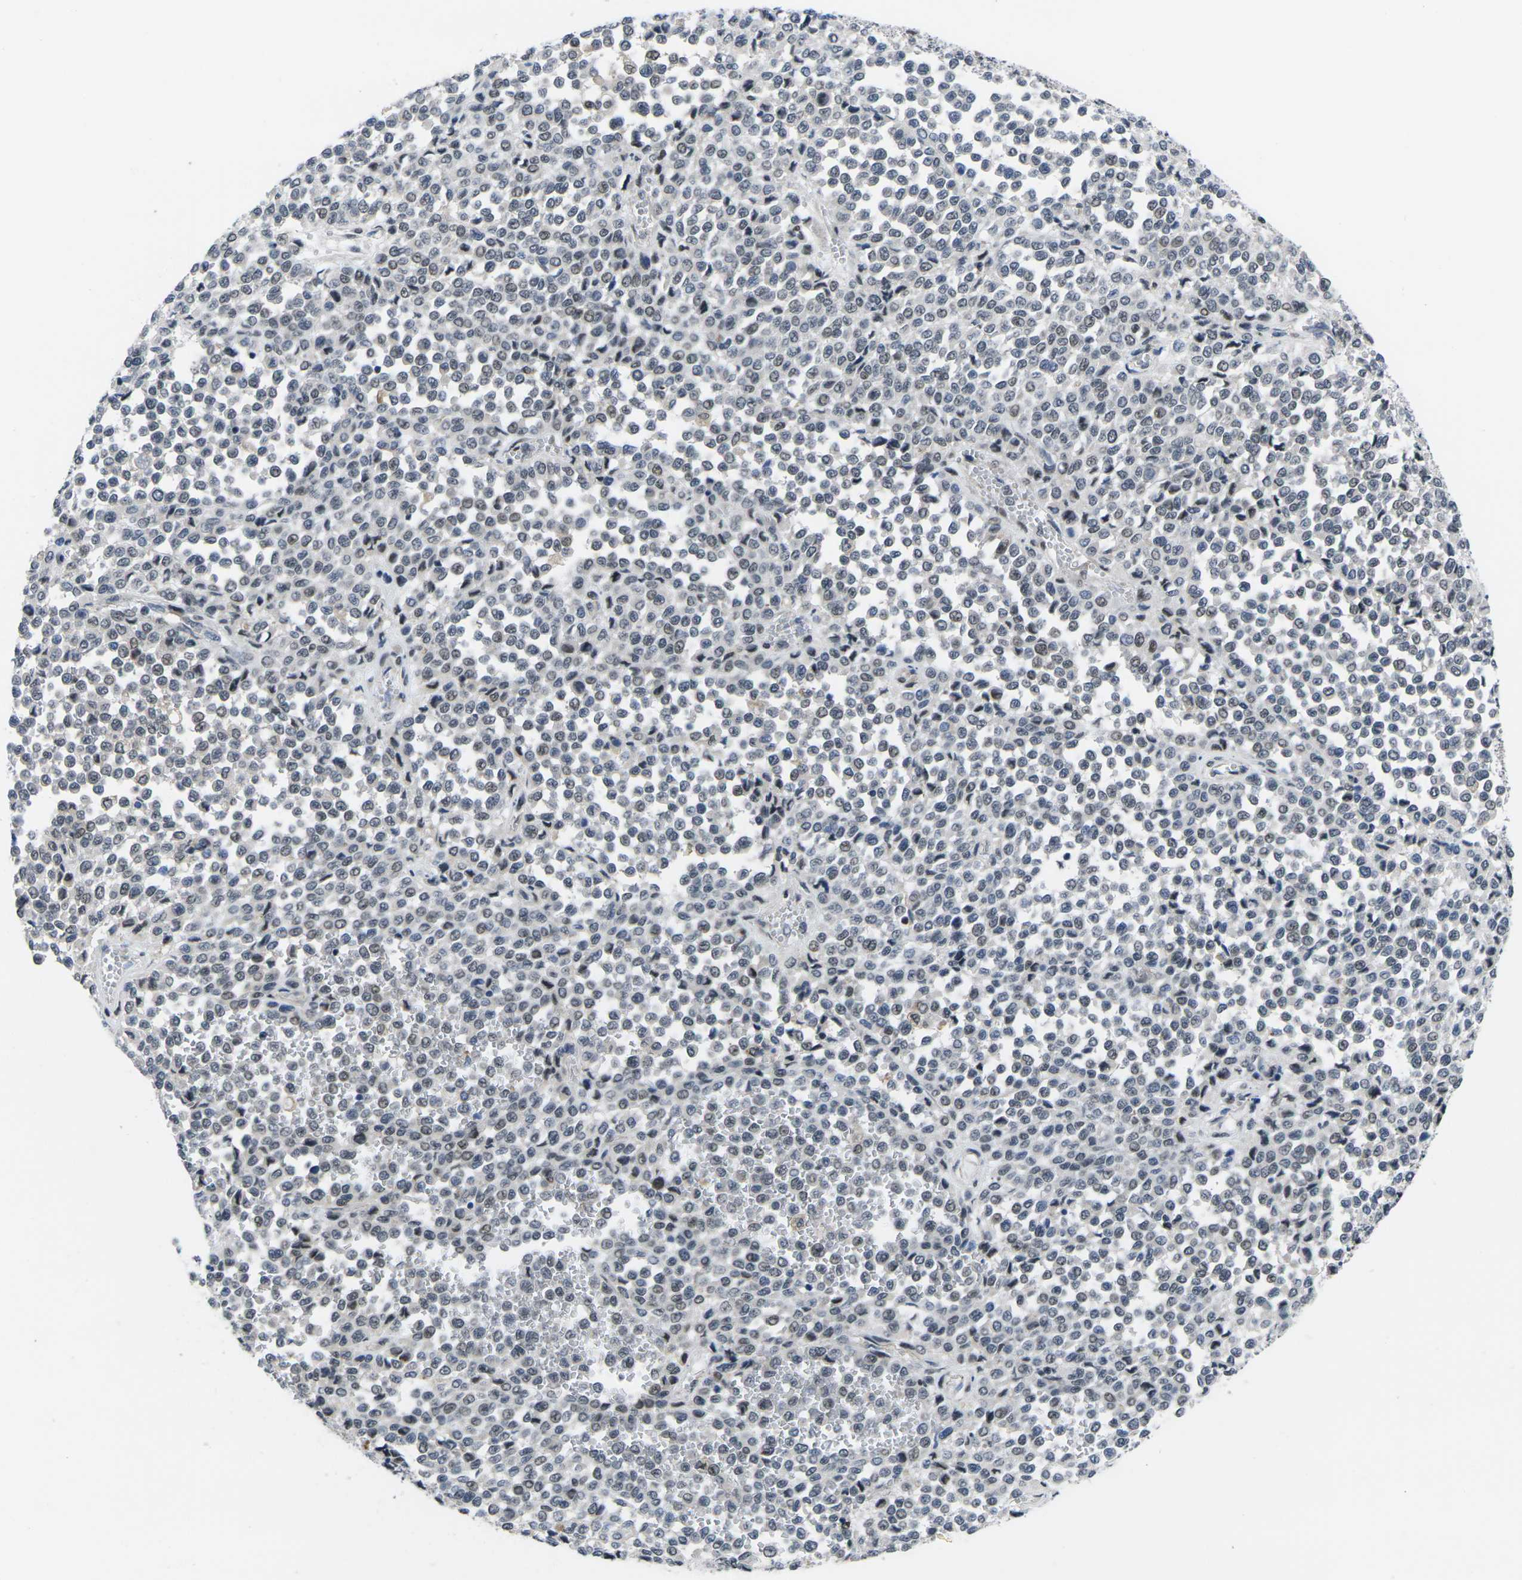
{"staining": {"intensity": "weak", "quantity": "<25%", "location": "nuclear"}, "tissue": "melanoma", "cell_type": "Tumor cells", "image_type": "cancer", "snomed": [{"axis": "morphology", "description": "Malignant melanoma, Metastatic site"}, {"axis": "topography", "description": "Pancreas"}], "caption": "A histopathology image of human malignant melanoma (metastatic site) is negative for staining in tumor cells.", "gene": "RBM7", "patient": {"sex": "female", "age": 30}}